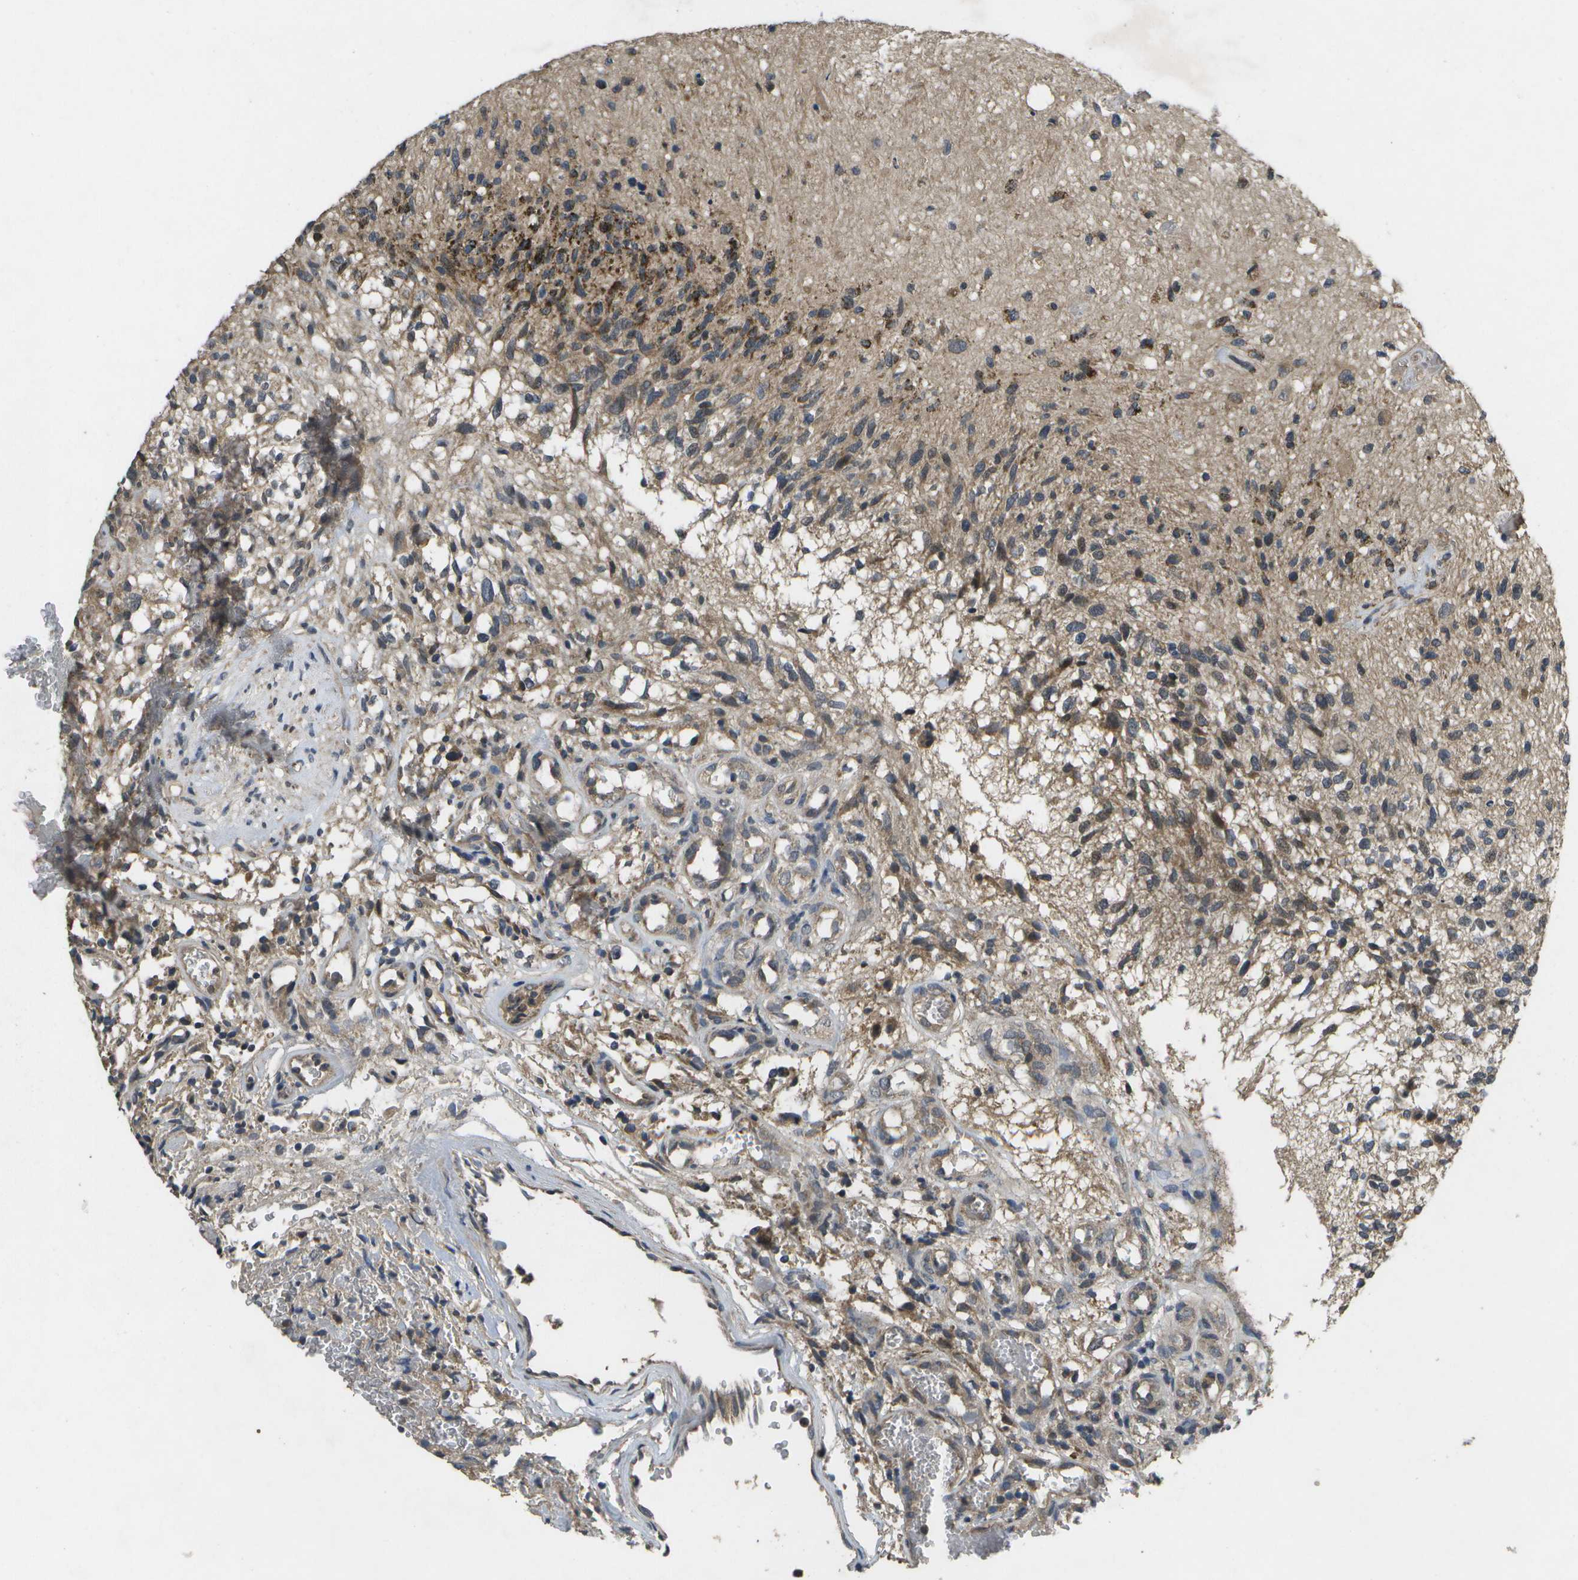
{"staining": {"intensity": "strong", "quantity": "25%-75%", "location": "cytoplasmic/membranous"}, "tissue": "glioma", "cell_type": "Tumor cells", "image_type": "cancer", "snomed": [{"axis": "morphology", "description": "Normal tissue, NOS"}, {"axis": "morphology", "description": "Glioma, malignant, High grade"}, {"axis": "topography", "description": "Cerebral cortex"}], "caption": "Malignant glioma (high-grade) was stained to show a protein in brown. There is high levels of strong cytoplasmic/membranous staining in approximately 25%-75% of tumor cells.", "gene": "ALAS1", "patient": {"sex": "male", "age": 75}}